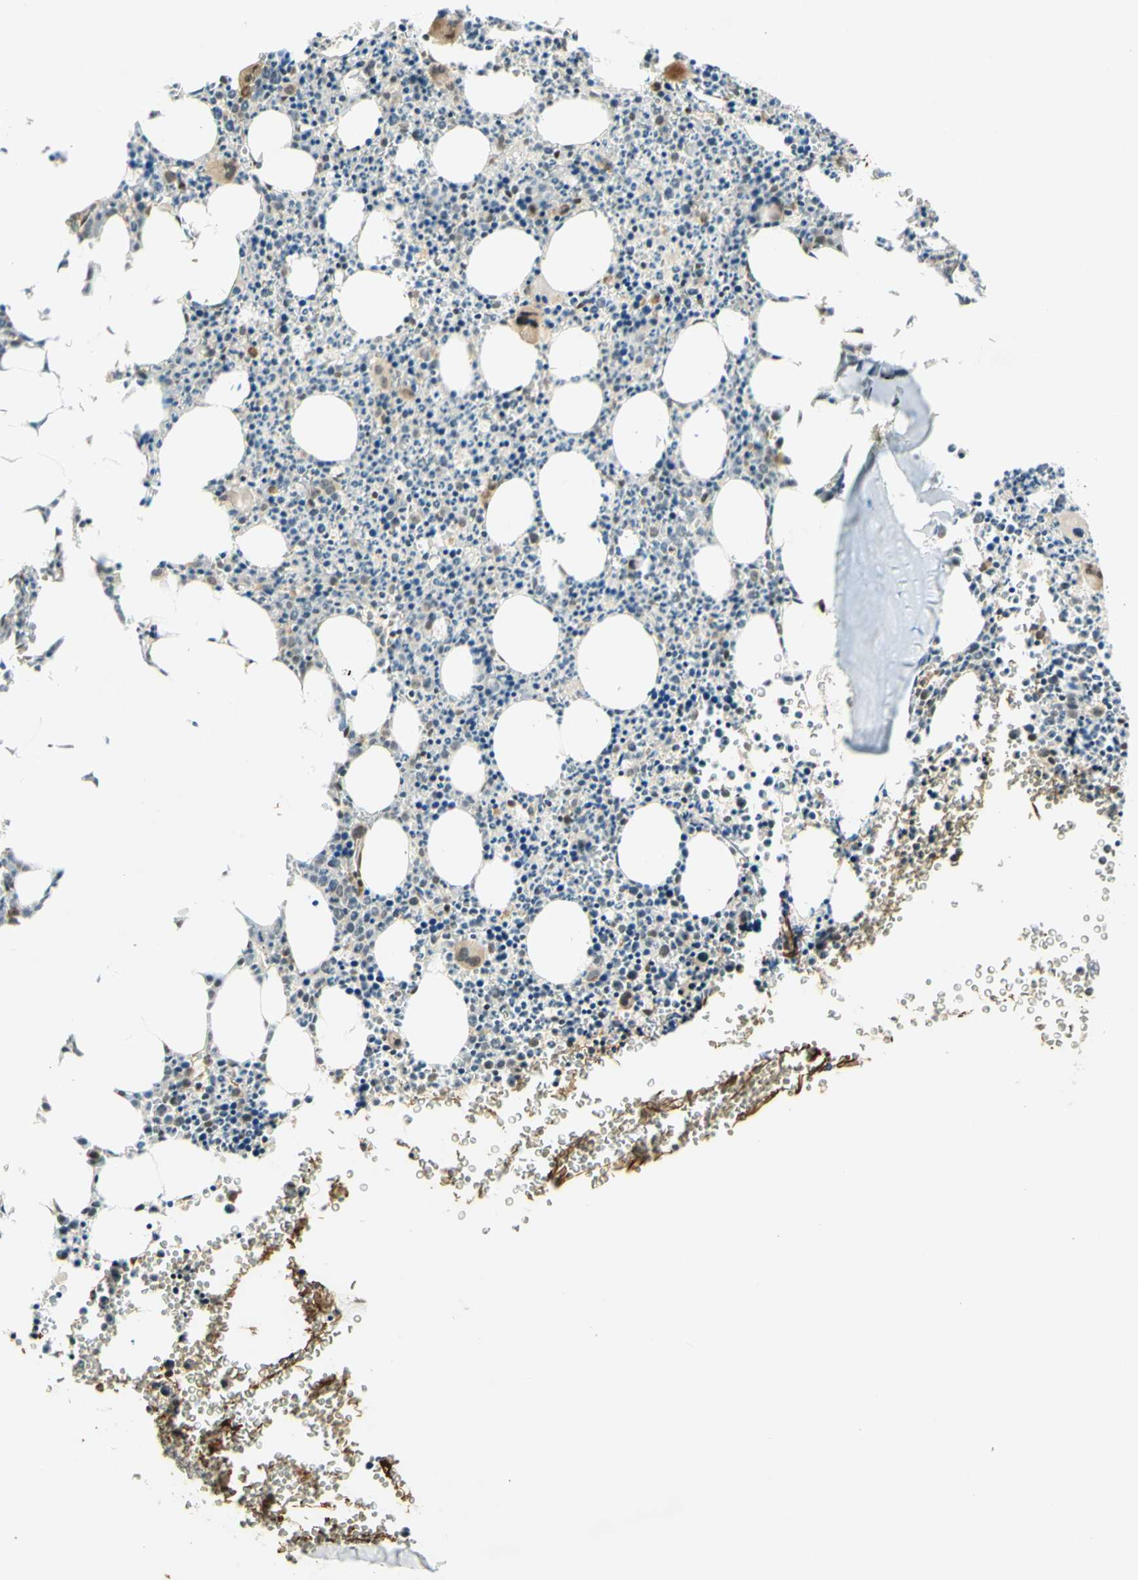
{"staining": {"intensity": "moderate", "quantity": "25%-75%", "location": "nuclear"}, "tissue": "bone marrow", "cell_type": "Hematopoietic cells", "image_type": "normal", "snomed": [{"axis": "morphology", "description": "Normal tissue, NOS"}, {"axis": "morphology", "description": "Inflammation, NOS"}, {"axis": "topography", "description": "Bone marrow"}], "caption": "The immunohistochemical stain highlights moderate nuclear expression in hematopoietic cells of normal bone marrow.", "gene": "DDX1", "patient": {"sex": "female", "age": 61}}